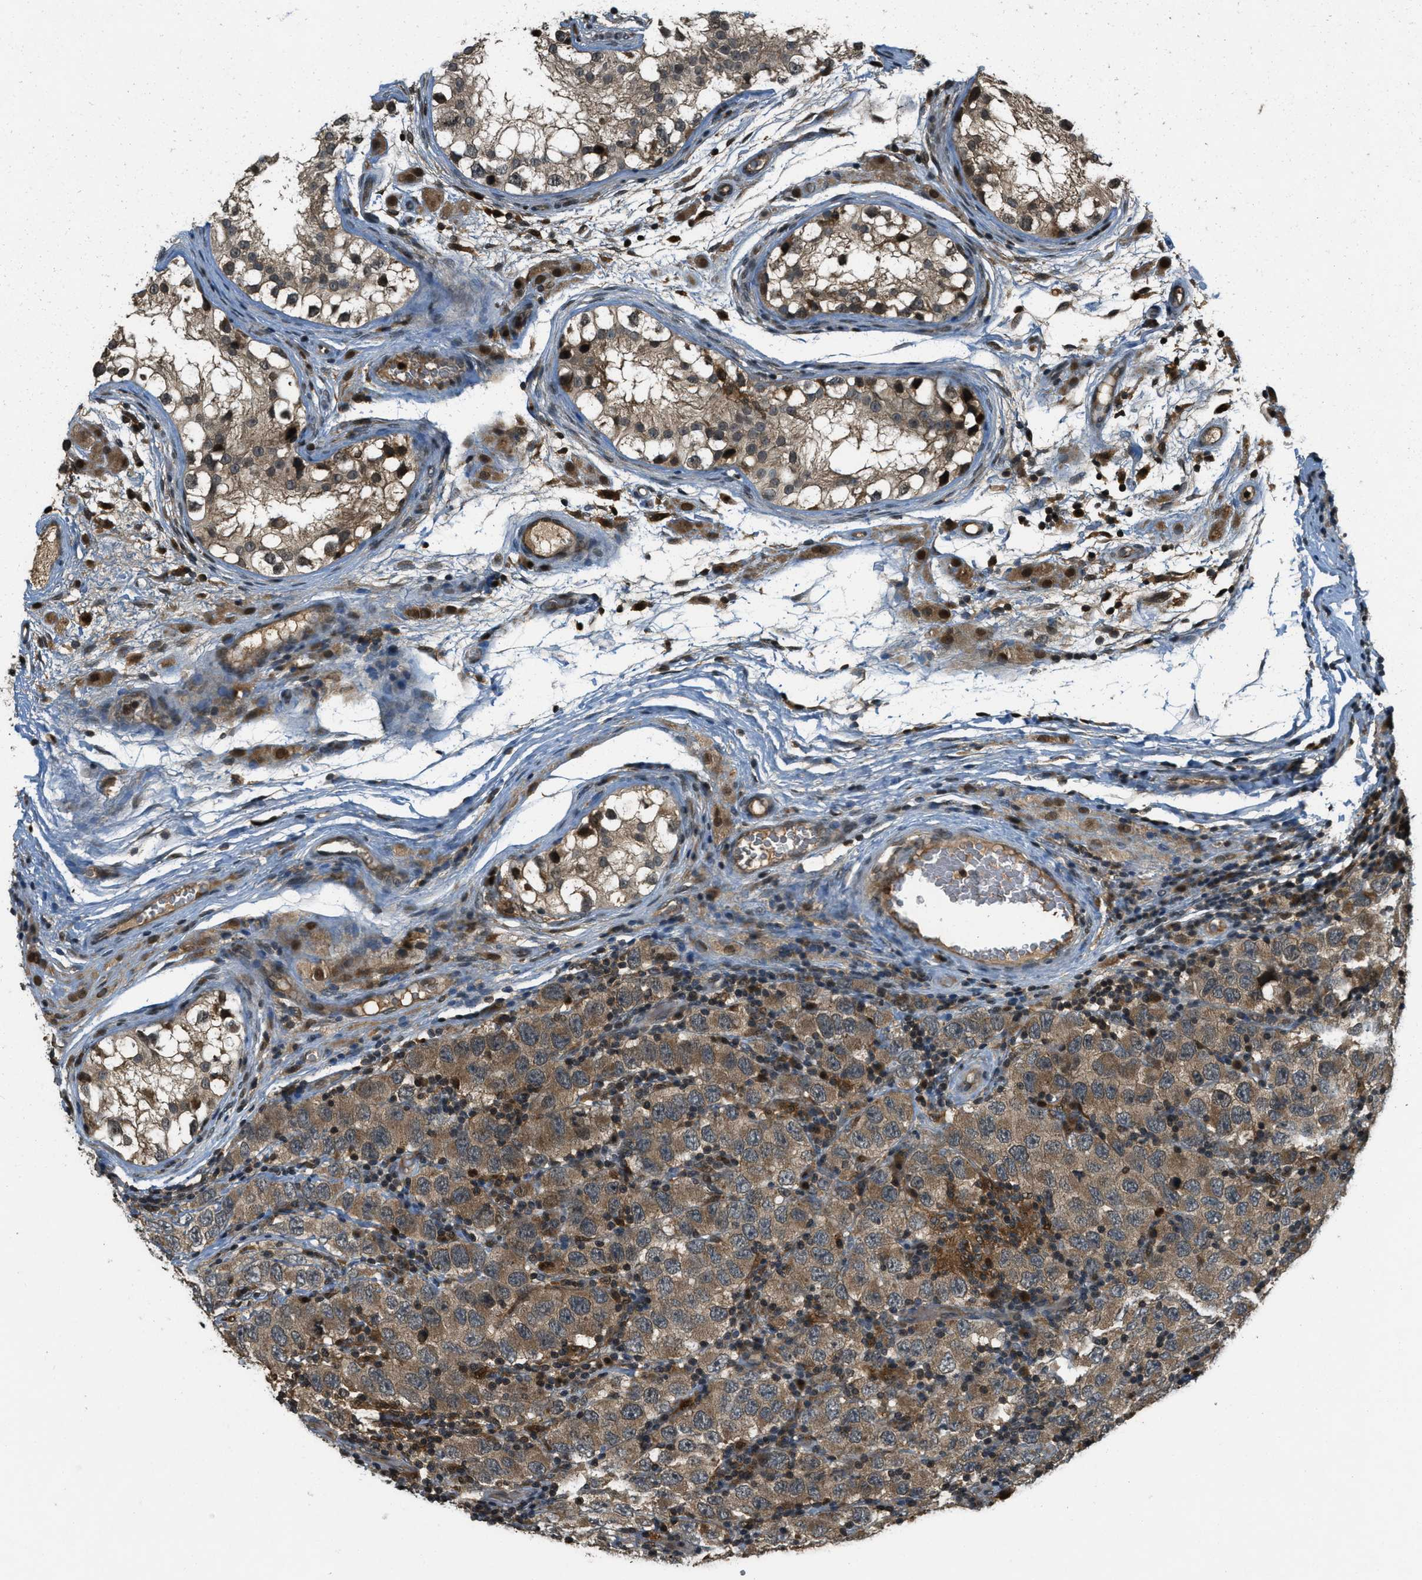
{"staining": {"intensity": "moderate", "quantity": ">75%", "location": "cytoplasmic/membranous"}, "tissue": "testis cancer", "cell_type": "Tumor cells", "image_type": "cancer", "snomed": [{"axis": "morphology", "description": "Carcinoma, Embryonal, NOS"}, {"axis": "topography", "description": "Testis"}], "caption": "Testis embryonal carcinoma stained with a protein marker demonstrates moderate staining in tumor cells.", "gene": "ATG7", "patient": {"sex": "male", "age": 21}}